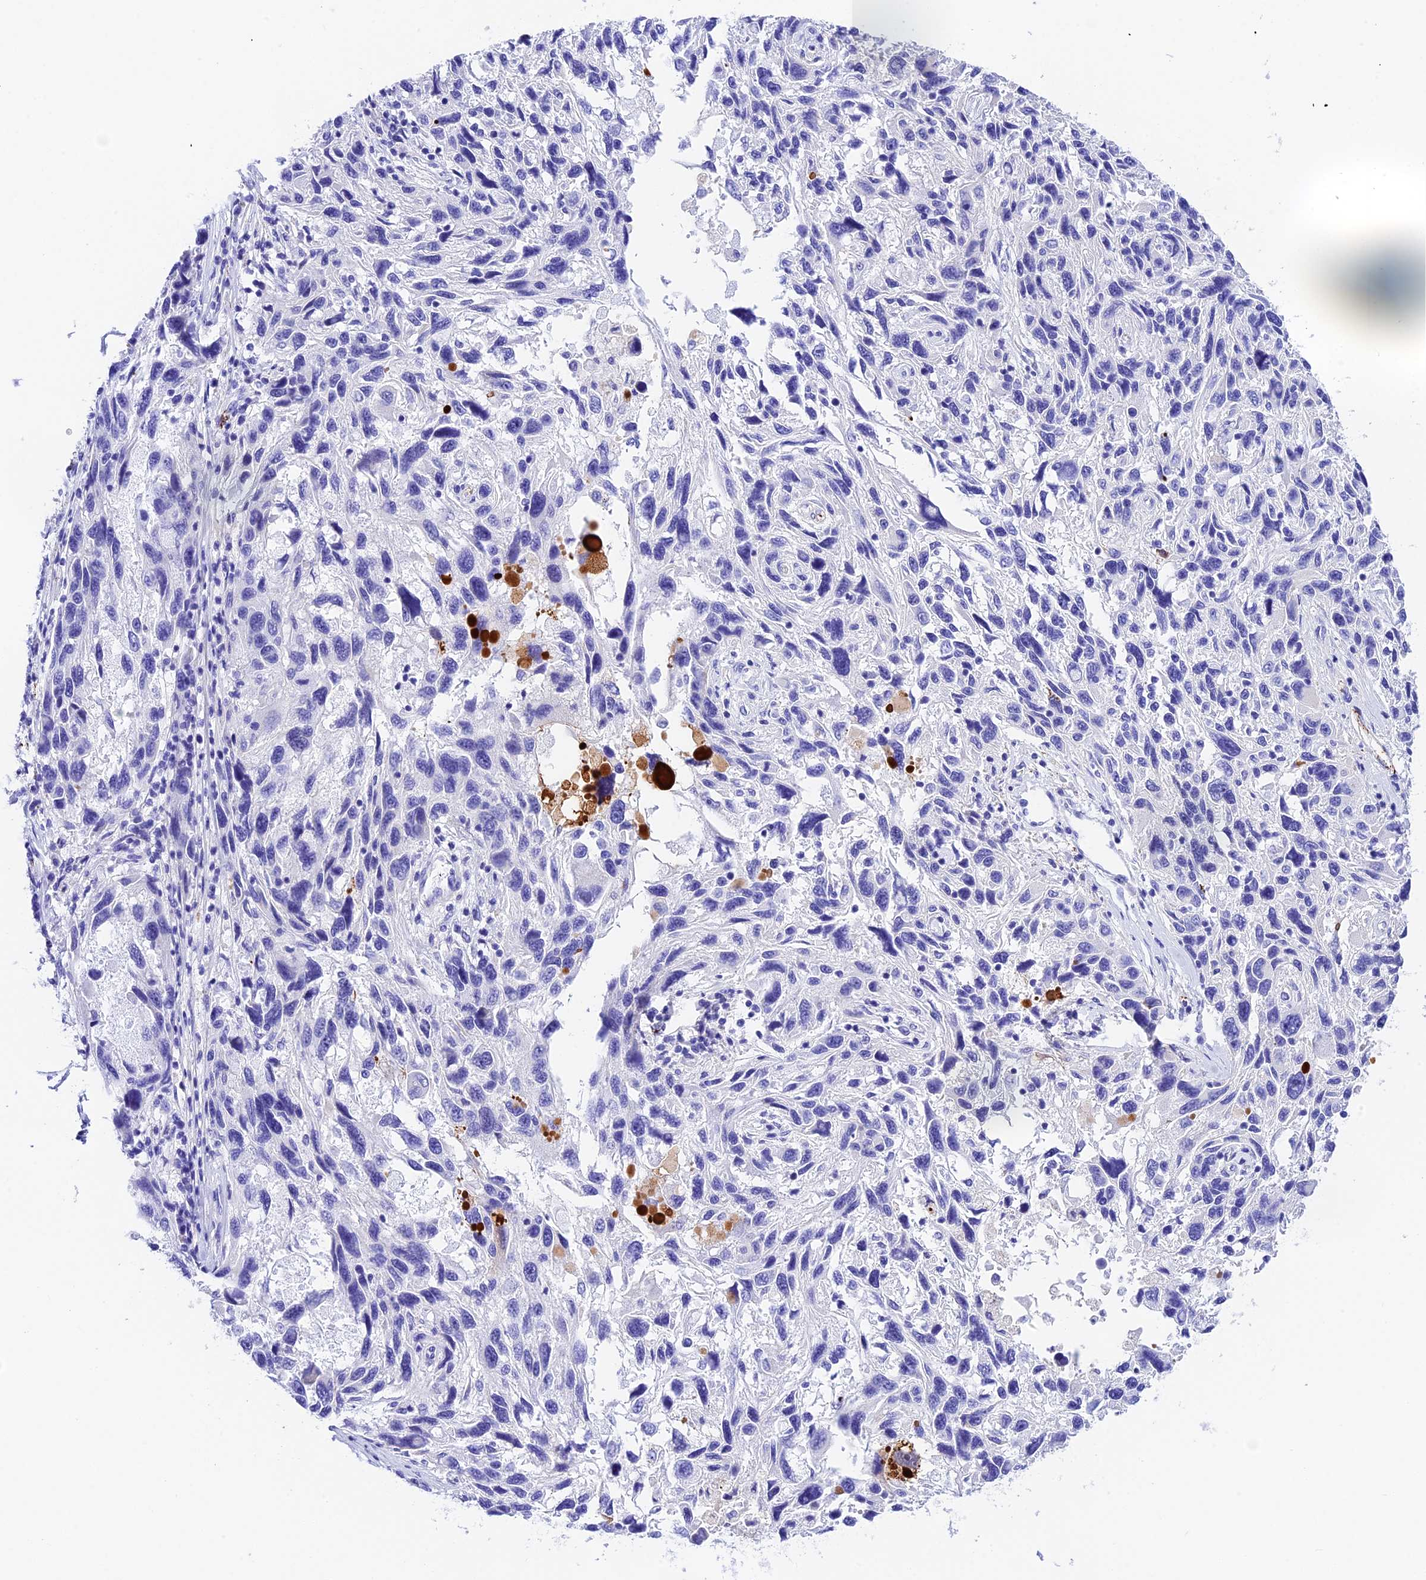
{"staining": {"intensity": "negative", "quantity": "none", "location": "none"}, "tissue": "melanoma", "cell_type": "Tumor cells", "image_type": "cancer", "snomed": [{"axis": "morphology", "description": "Malignant melanoma, NOS"}, {"axis": "topography", "description": "Skin"}], "caption": "The immunohistochemistry (IHC) micrograph has no significant positivity in tumor cells of melanoma tissue.", "gene": "PSG11", "patient": {"sex": "male", "age": 53}}